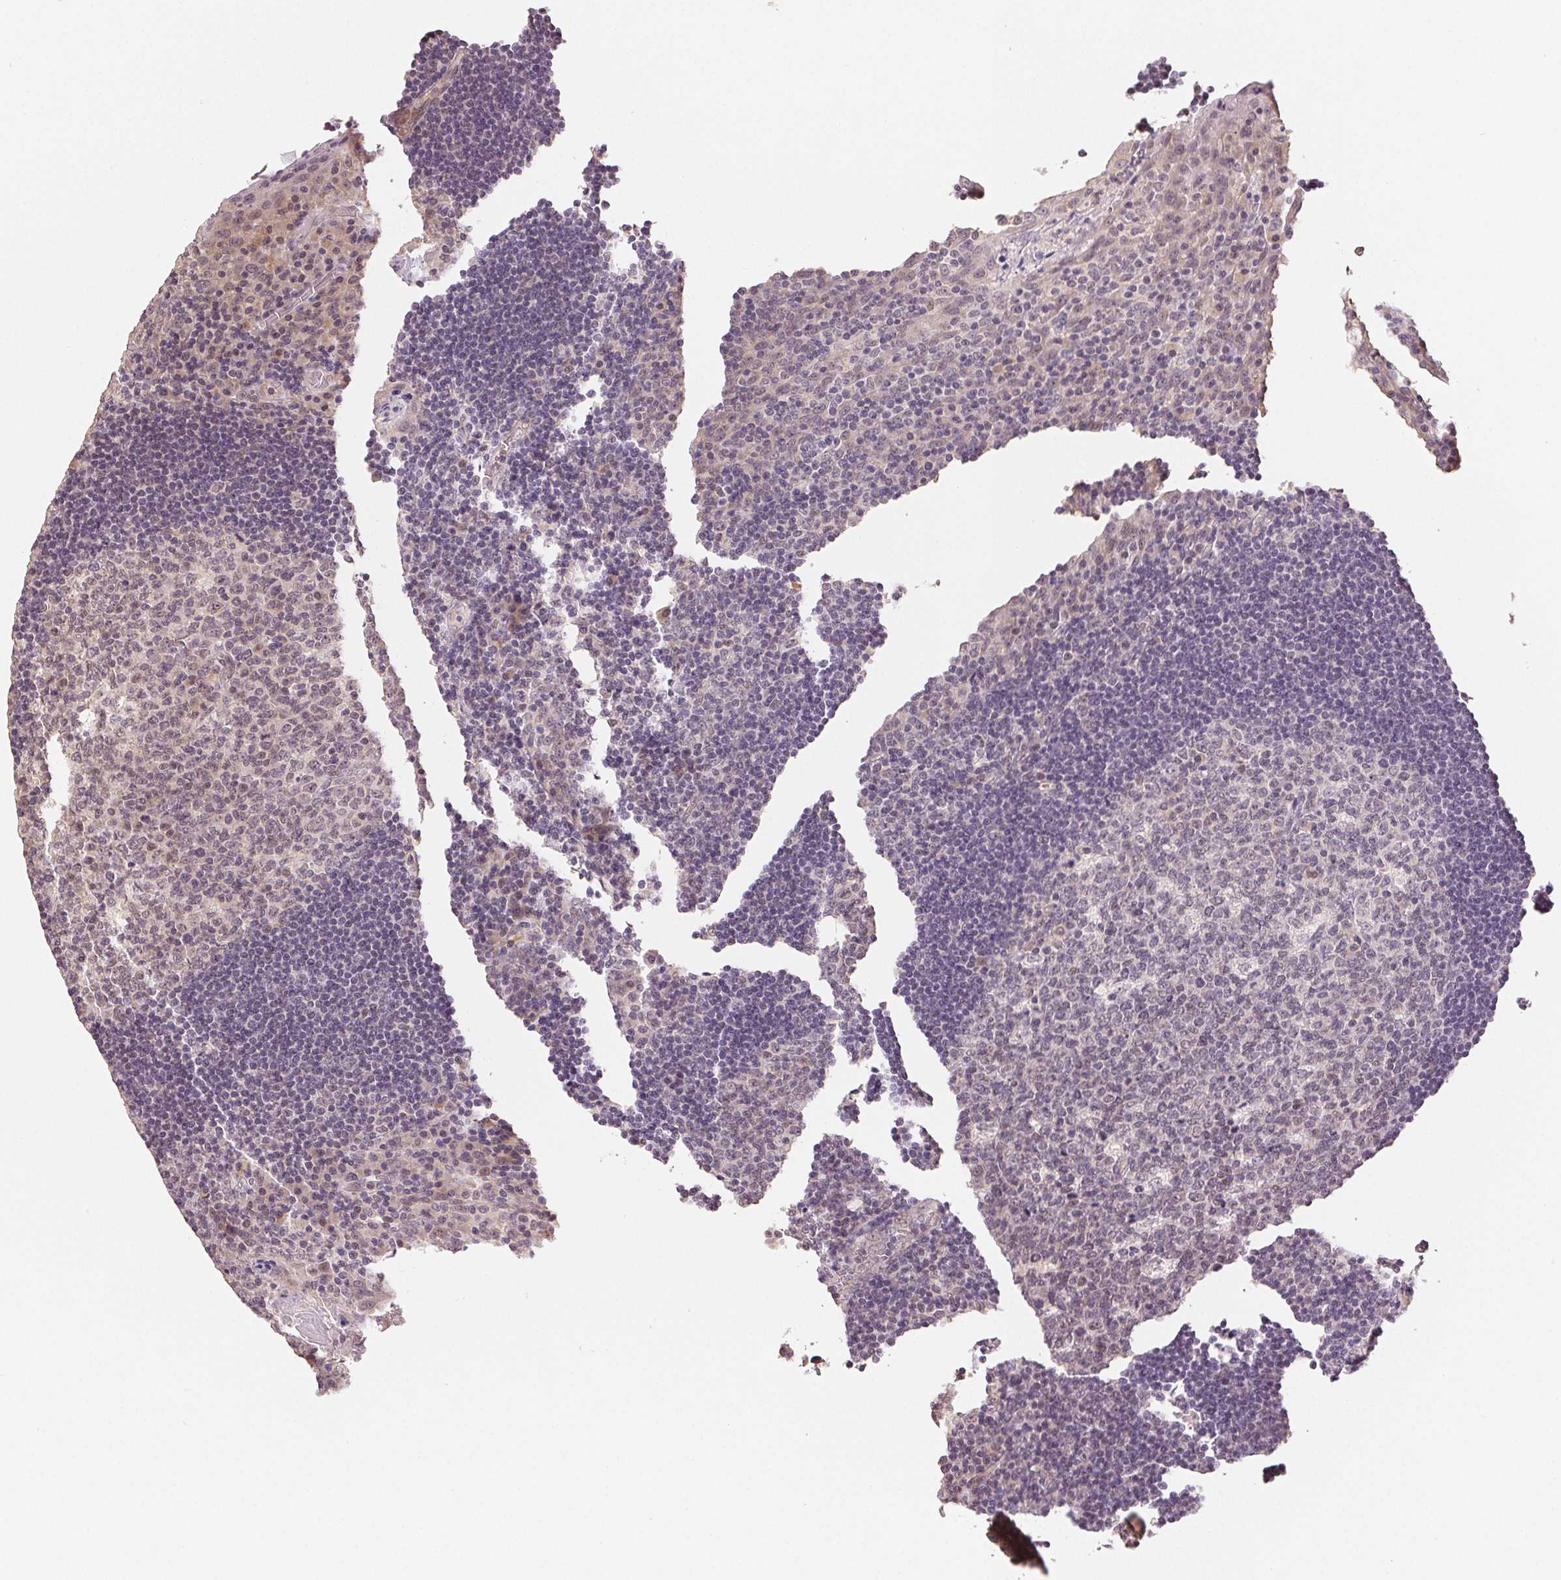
{"staining": {"intensity": "weak", "quantity": "<25%", "location": "nuclear"}, "tissue": "tonsil", "cell_type": "Germinal center cells", "image_type": "normal", "snomed": [{"axis": "morphology", "description": "Normal tissue, NOS"}, {"axis": "topography", "description": "Tonsil"}], "caption": "IHC of normal human tonsil displays no positivity in germinal center cells. (DAB (3,3'-diaminobenzidine) IHC with hematoxylin counter stain).", "gene": "PLCB1", "patient": {"sex": "male", "age": 17}}